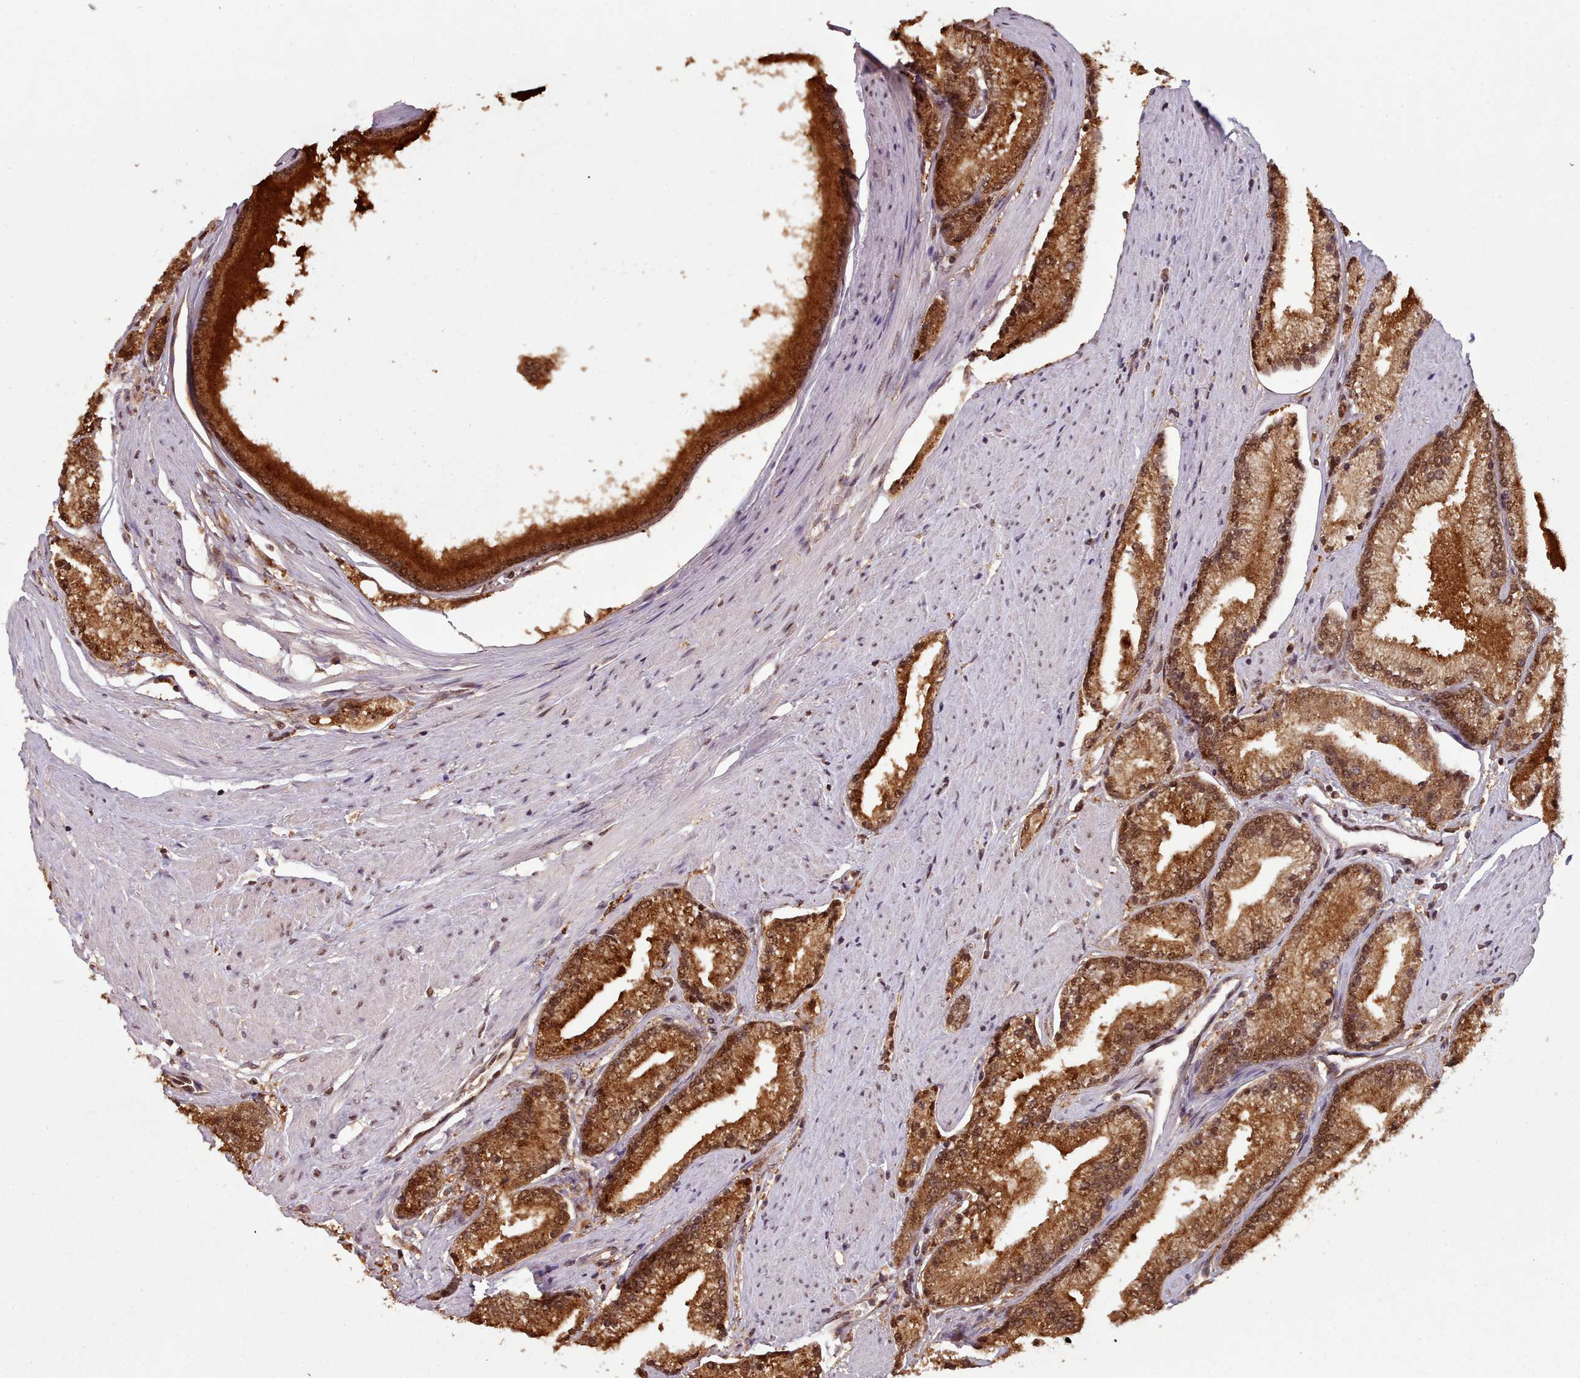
{"staining": {"intensity": "strong", "quantity": ">75%", "location": "cytoplasmic/membranous,nuclear"}, "tissue": "prostate cancer", "cell_type": "Tumor cells", "image_type": "cancer", "snomed": [{"axis": "morphology", "description": "Adenocarcinoma, High grade"}, {"axis": "topography", "description": "Prostate"}], "caption": "A brown stain labels strong cytoplasmic/membranous and nuclear expression of a protein in human adenocarcinoma (high-grade) (prostate) tumor cells.", "gene": "RPS27A", "patient": {"sex": "male", "age": 67}}